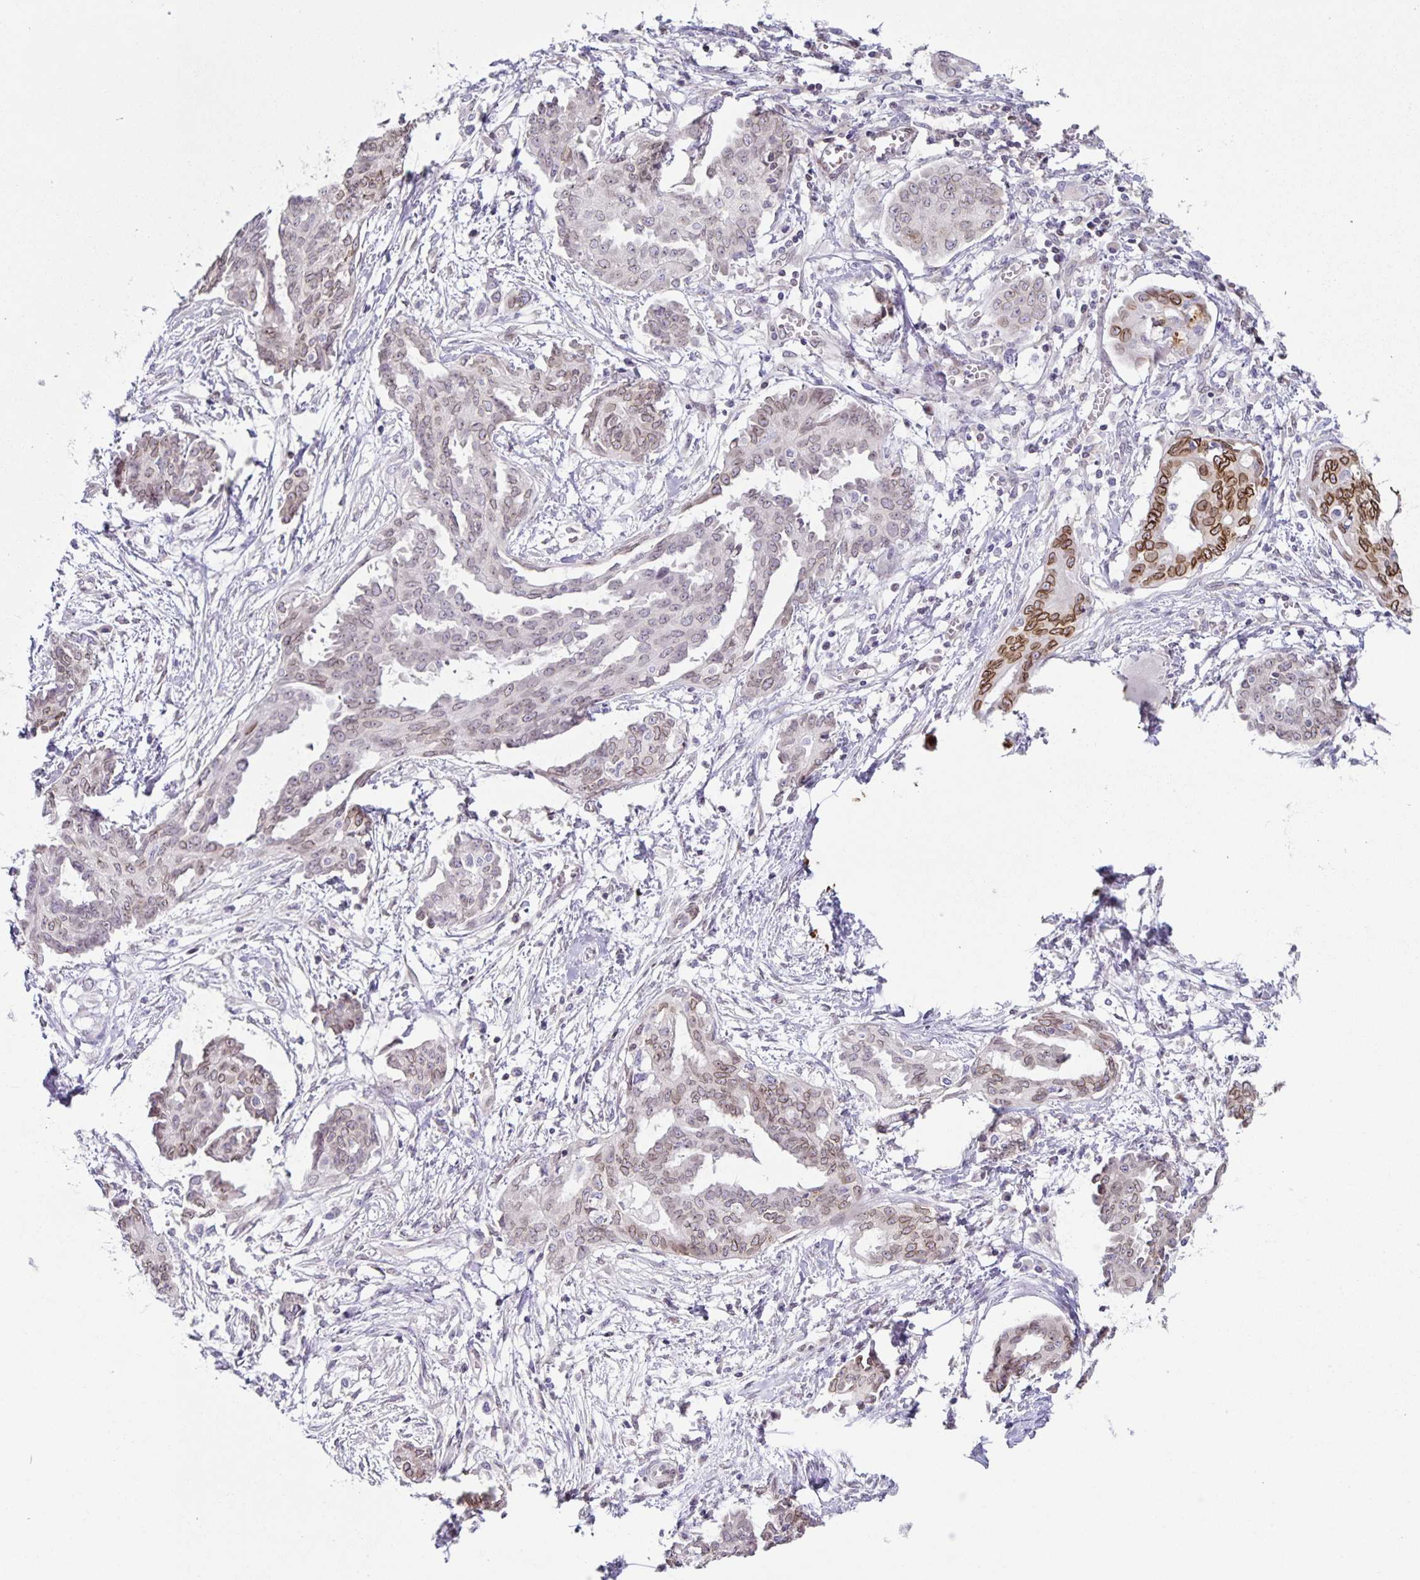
{"staining": {"intensity": "moderate", "quantity": "25%-75%", "location": "cytoplasmic/membranous,nuclear"}, "tissue": "ovarian cancer", "cell_type": "Tumor cells", "image_type": "cancer", "snomed": [{"axis": "morphology", "description": "Cystadenocarcinoma, serous, NOS"}, {"axis": "topography", "description": "Ovary"}], "caption": "Protein staining reveals moderate cytoplasmic/membranous and nuclear positivity in approximately 25%-75% of tumor cells in ovarian cancer.", "gene": "SYNE2", "patient": {"sex": "female", "age": 71}}